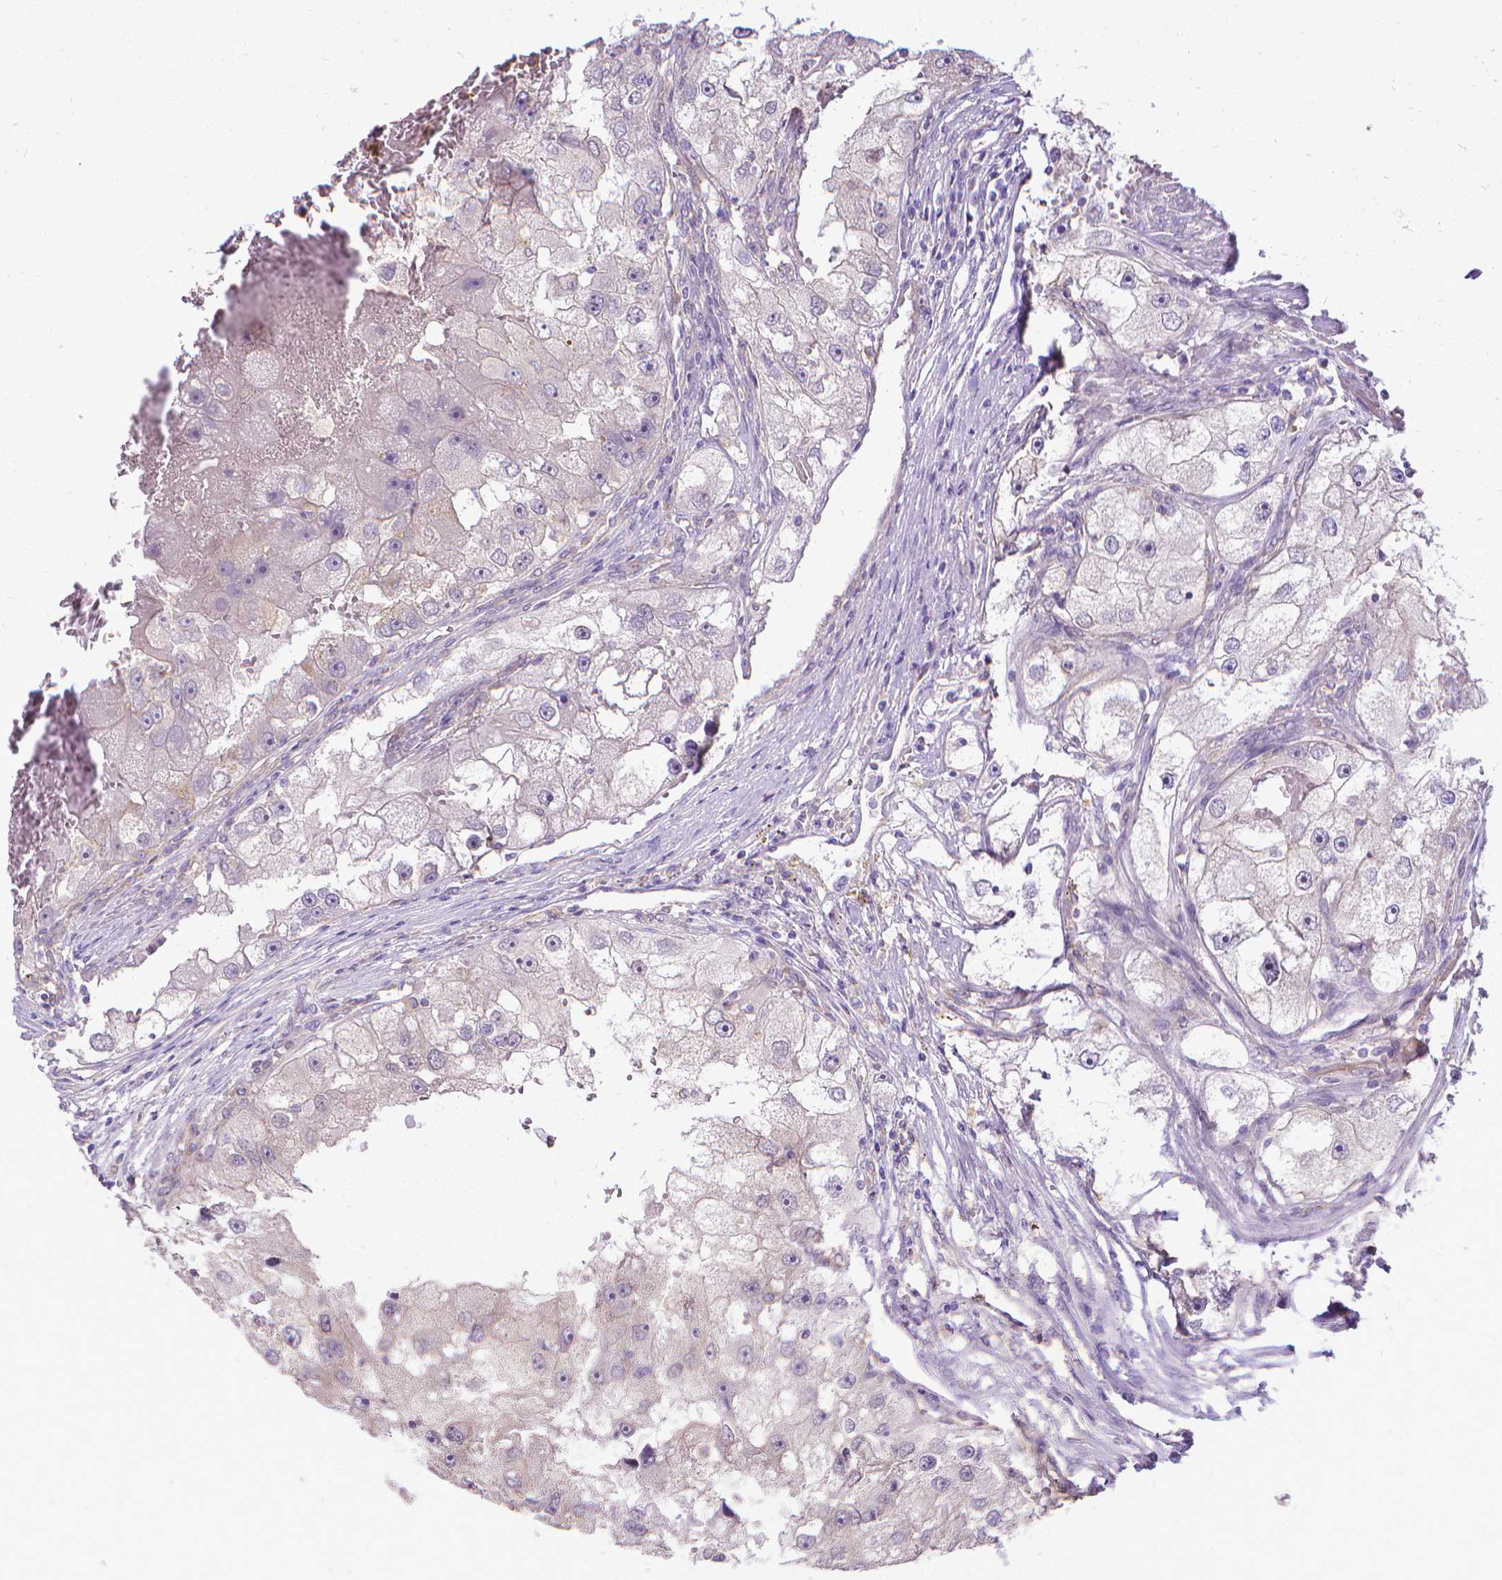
{"staining": {"intensity": "negative", "quantity": "none", "location": "none"}, "tissue": "renal cancer", "cell_type": "Tumor cells", "image_type": "cancer", "snomed": [{"axis": "morphology", "description": "Adenocarcinoma, NOS"}, {"axis": "topography", "description": "Kidney"}], "caption": "DAB (3,3'-diaminobenzidine) immunohistochemical staining of renal cancer (adenocarcinoma) reveals no significant expression in tumor cells.", "gene": "CFAP299", "patient": {"sex": "male", "age": 63}}